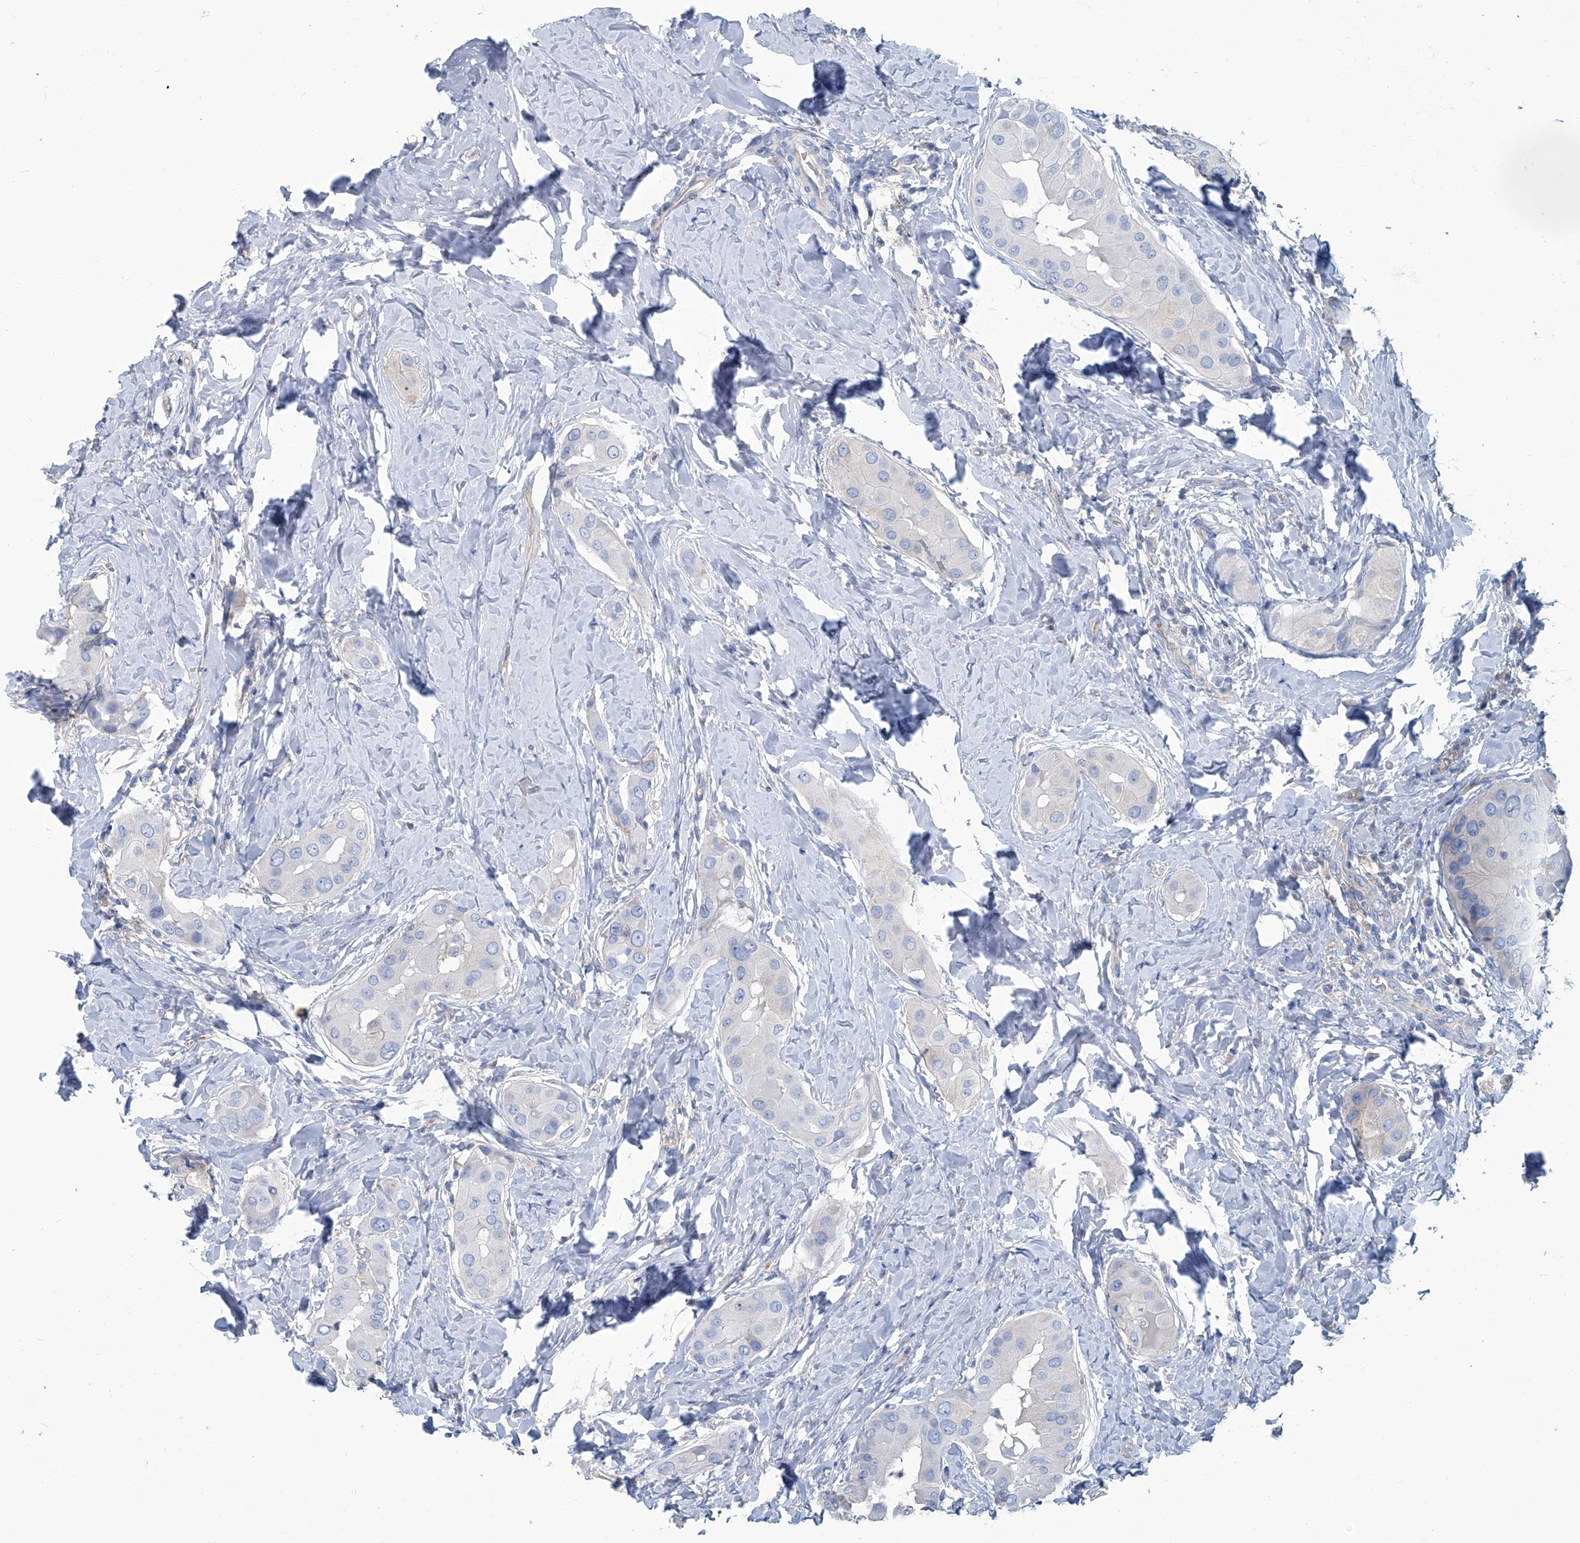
{"staining": {"intensity": "negative", "quantity": "none", "location": "none"}, "tissue": "thyroid cancer", "cell_type": "Tumor cells", "image_type": "cancer", "snomed": [{"axis": "morphology", "description": "Papillary adenocarcinoma, NOS"}, {"axis": "topography", "description": "Thyroid gland"}], "caption": "DAB (3,3'-diaminobenzidine) immunohistochemical staining of human thyroid cancer (papillary adenocarcinoma) demonstrates no significant expression in tumor cells.", "gene": "PFKL", "patient": {"sex": "male", "age": 33}}